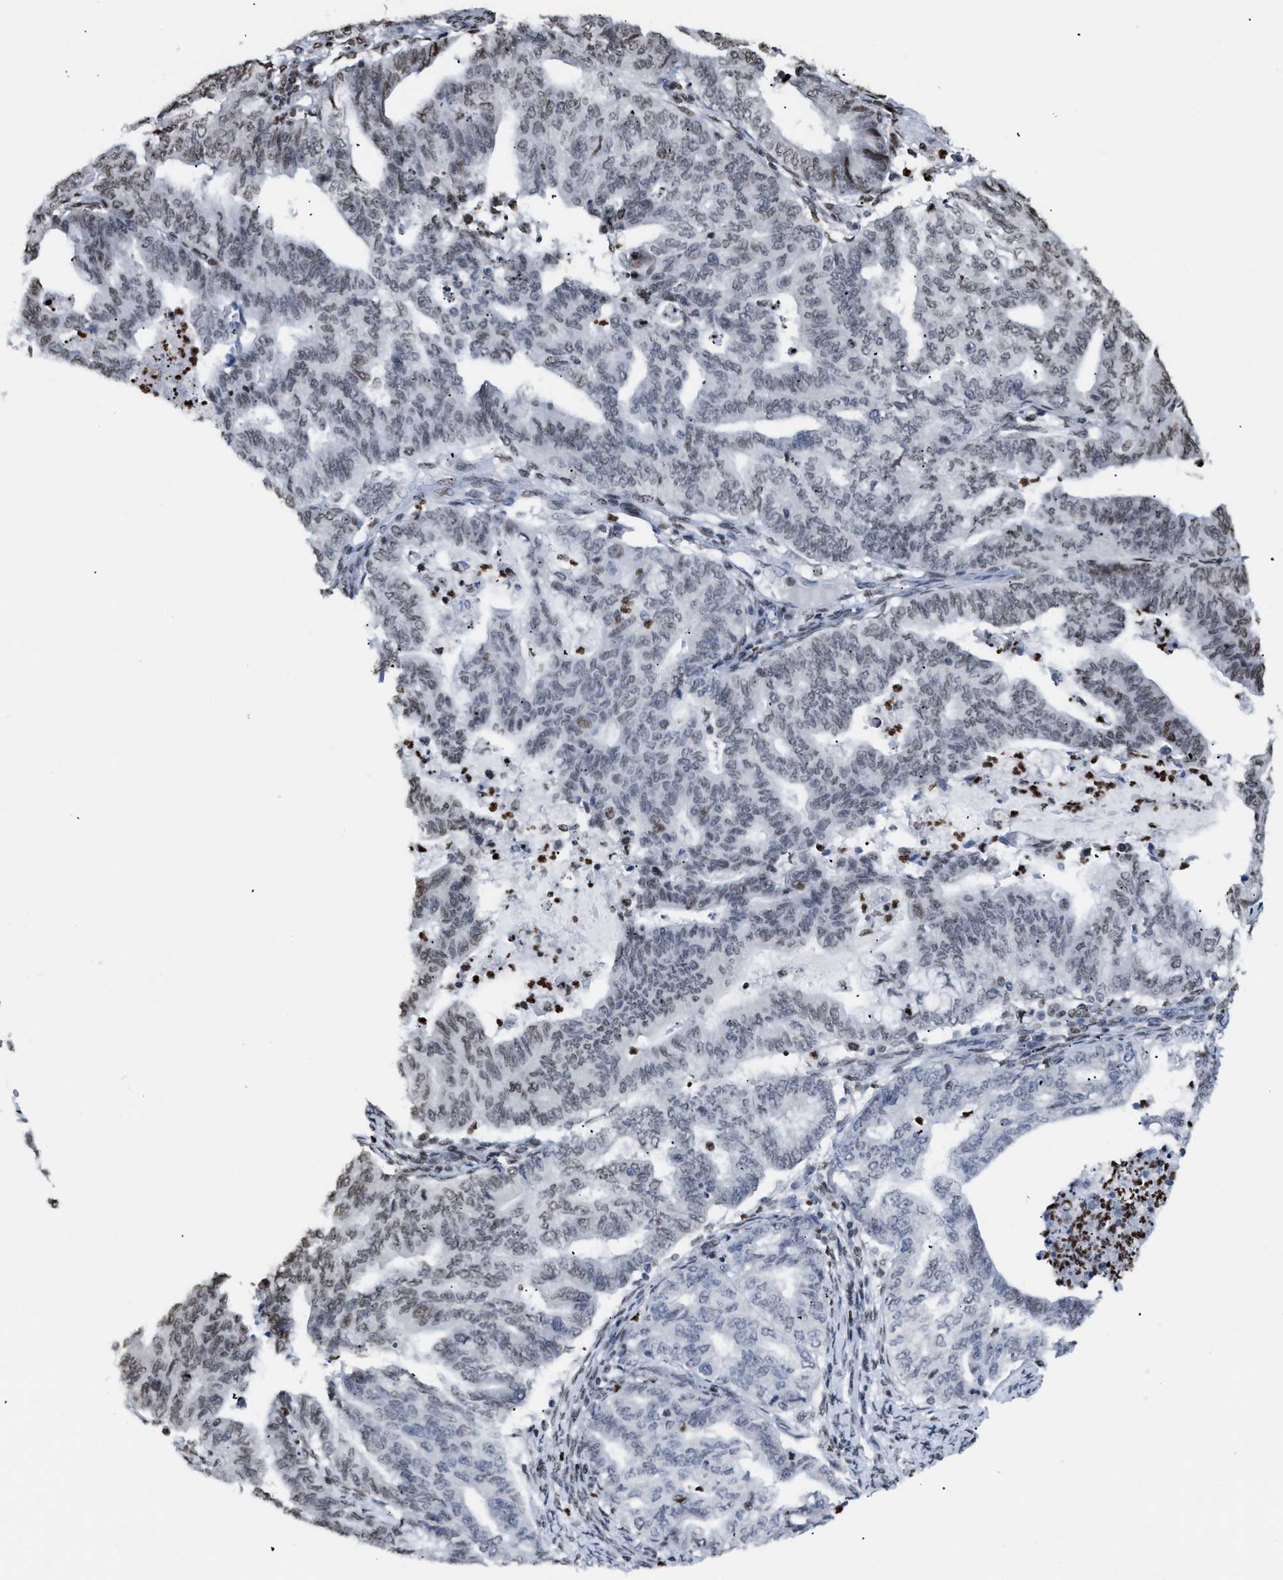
{"staining": {"intensity": "weak", "quantity": "25%-75%", "location": "nuclear"}, "tissue": "endometrial cancer", "cell_type": "Tumor cells", "image_type": "cancer", "snomed": [{"axis": "morphology", "description": "Adenocarcinoma, NOS"}, {"axis": "topography", "description": "Endometrium"}], "caption": "Protein staining of endometrial cancer (adenocarcinoma) tissue exhibits weak nuclear positivity in about 25%-75% of tumor cells.", "gene": "HMGN2", "patient": {"sex": "female", "age": 79}}